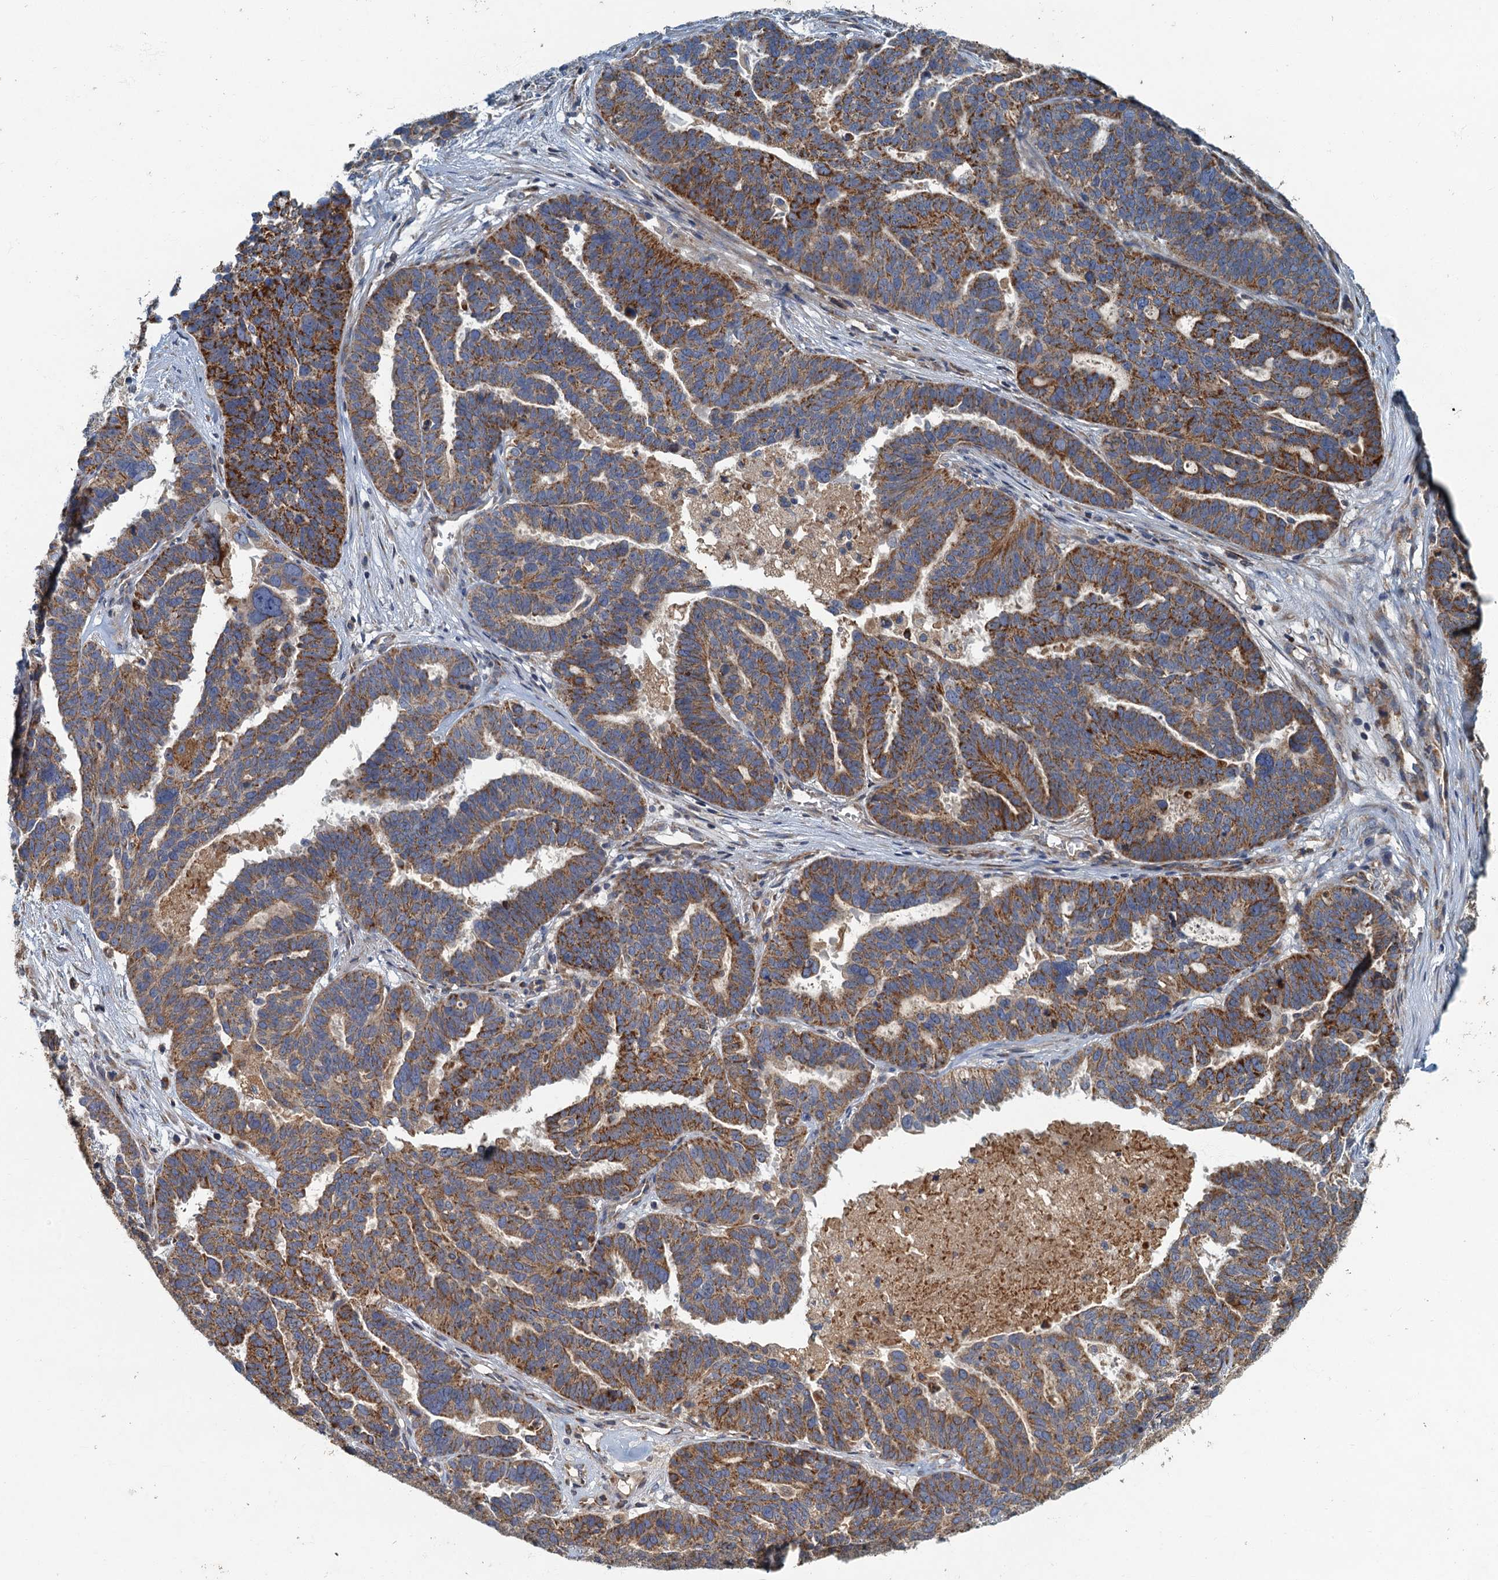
{"staining": {"intensity": "moderate", "quantity": ">75%", "location": "cytoplasmic/membranous"}, "tissue": "ovarian cancer", "cell_type": "Tumor cells", "image_type": "cancer", "snomed": [{"axis": "morphology", "description": "Cystadenocarcinoma, serous, NOS"}, {"axis": "topography", "description": "Ovary"}], "caption": "Immunohistochemistry (IHC) image of human serous cystadenocarcinoma (ovarian) stained for a protein (brown), which exhibits medium levels of moderate cytoplasmic/membranous staining in approximately >75% of tumor cells.", "gene": "SPDYC", "patient": {"sex": "female", "age": 59}}